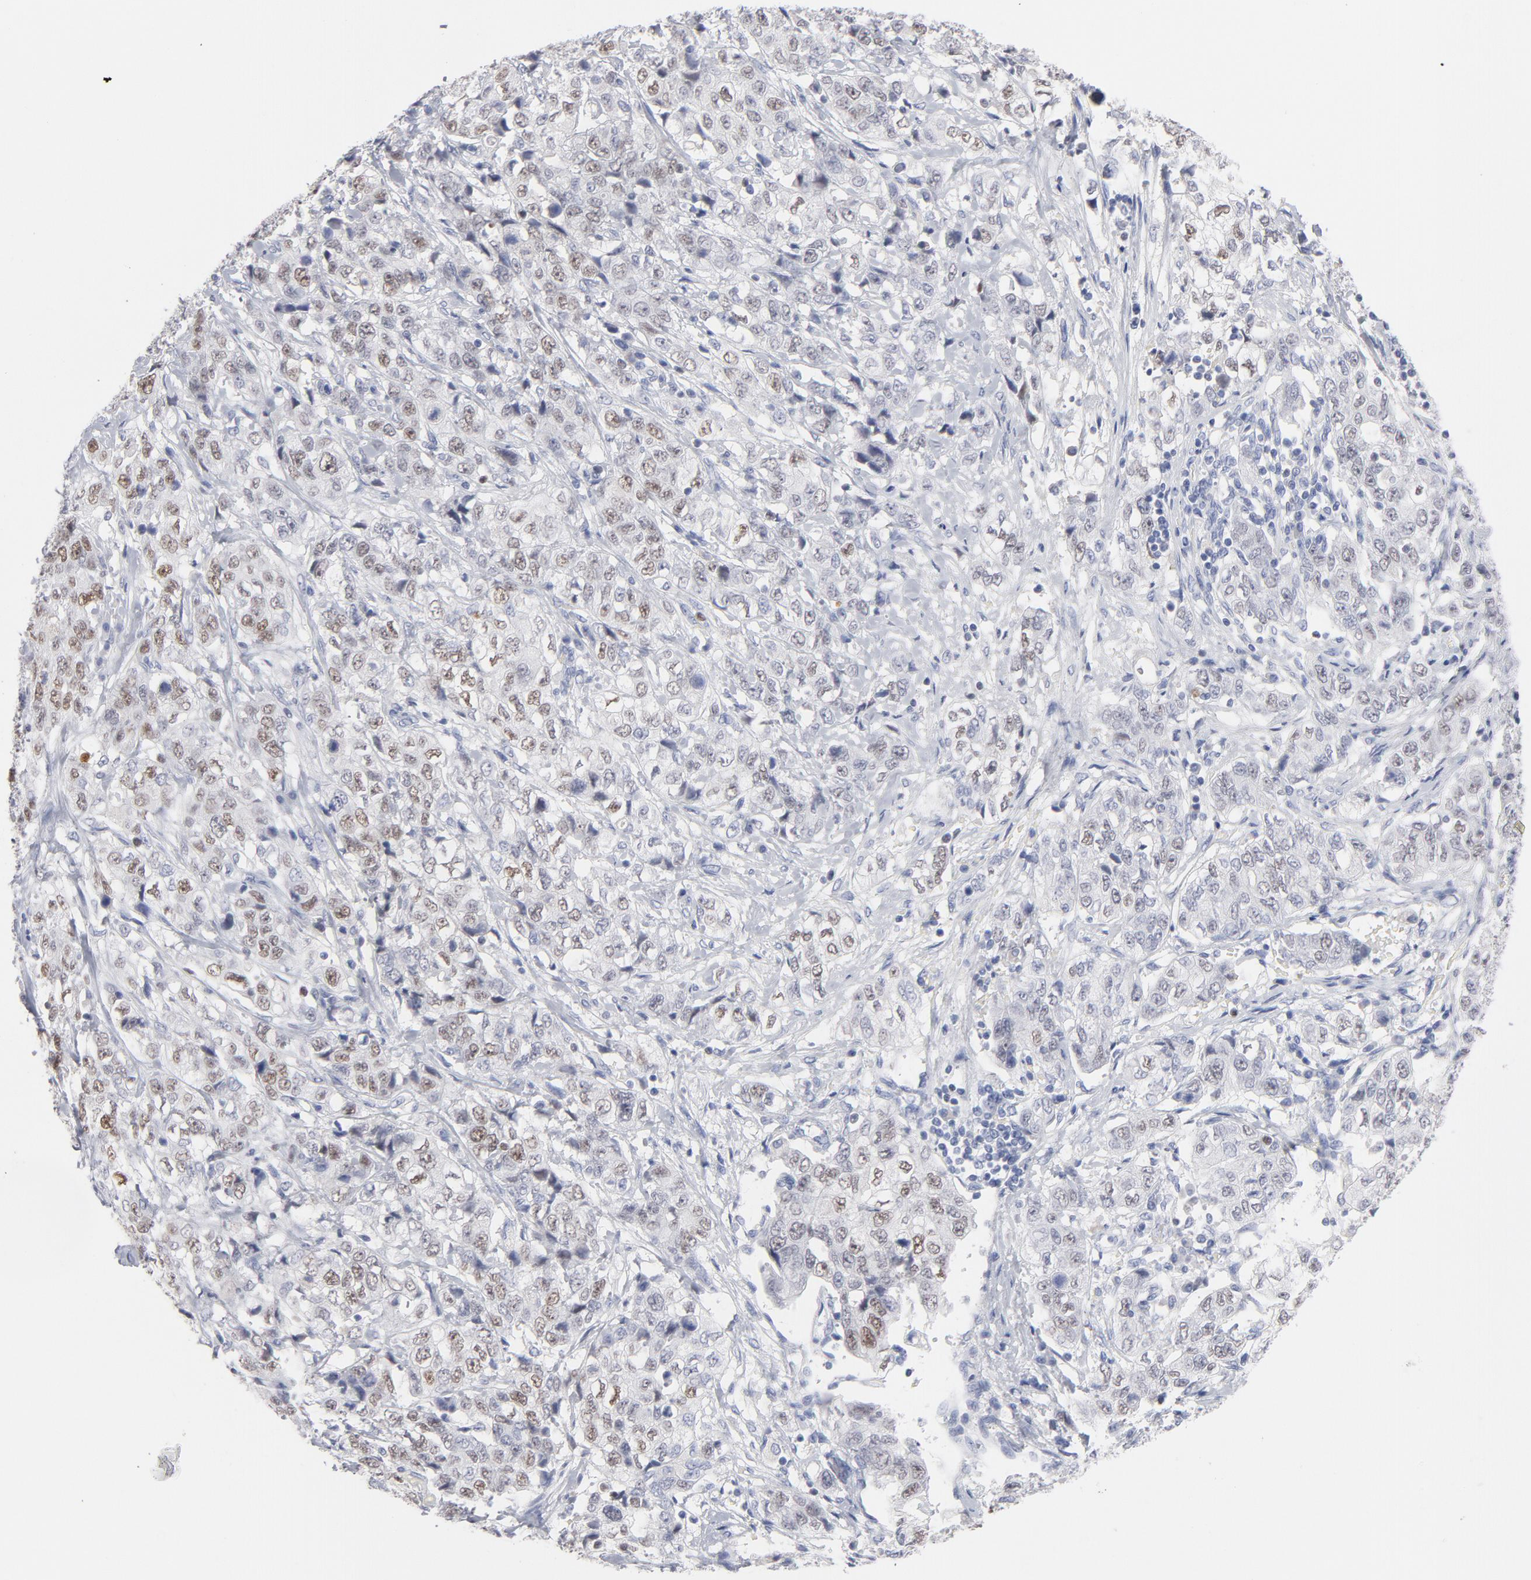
{"staining": {"intensity": "moderate", "quantity": ">75%", "location": "nuclear"}, "tissue": "stomach cancer", "cell_type": "Tumor cells", "image_type": "cancer", "snomed": [{"axis": "morphology", "description": "Adenocarcinoma, NOS"}, {"axis": "topography", "description": "Stomach"}], "caption": "Adenocarcinoma (stomach) stained with IHC exhibits moderate nuclear positivity in approximately >75% of tumor cells.", "gene": "MCM7", "patient": {"sex": "male", "age": 48}}